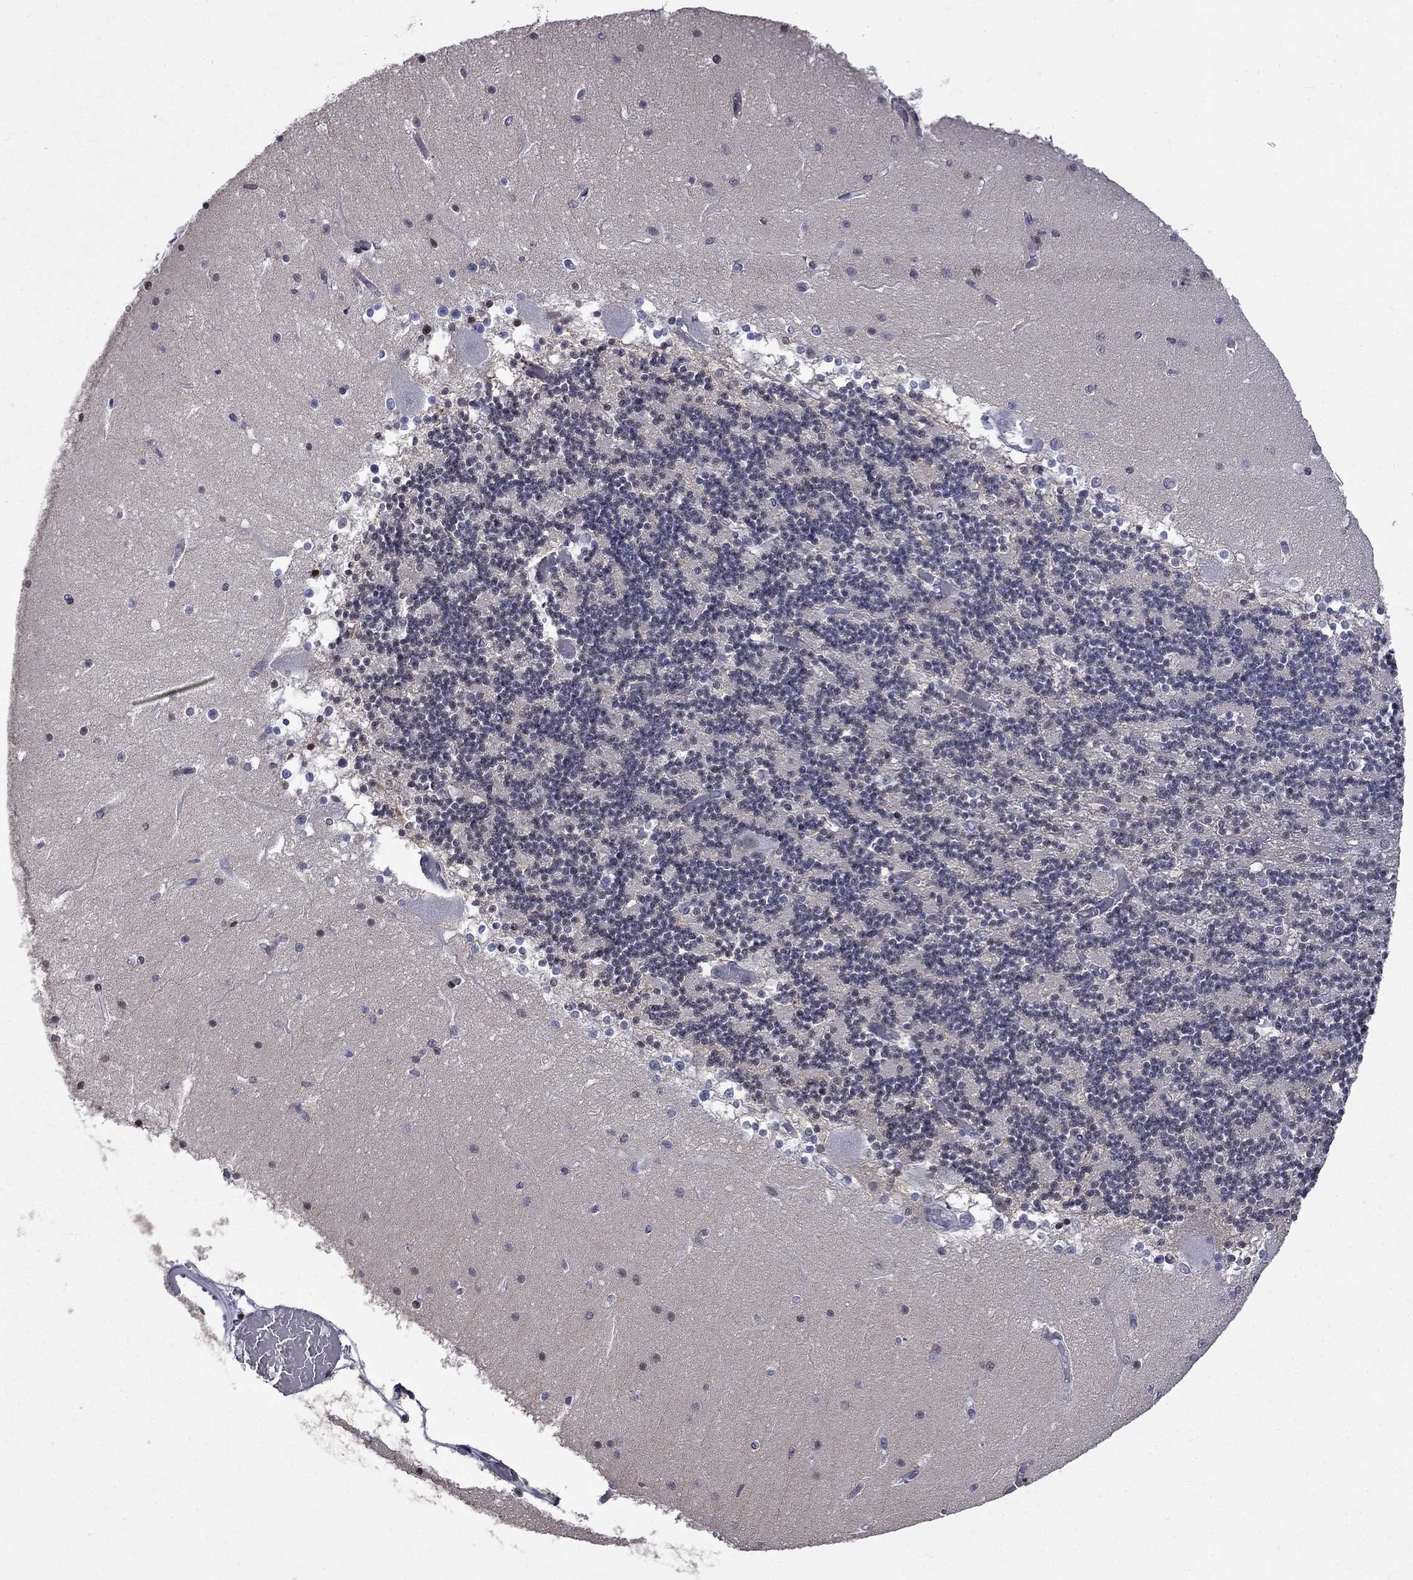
{"staining": {"intensity": "negative", "quantity": "none", "location": "none"}, "tissue": "cerebellum", "cell_type": "Cells in granular layer", "image_type": "normal", "snomed": [{"axis": "morphology", "description": "Normal tissue, NOS"}, {"axis": "topography", "description": "Cerebellum"}], "caption": "A high-resolution image shows immunohistochemistry staining of normal cerebellum, which reveals no significant staining in cells in granular layer. Brightfield microscopy of IHC stained with DAB (brown) and hematoxylin (blue), captured at high magnification.", "gene": "ZNF154", "patient": {"sex": "female", "age": 28}}